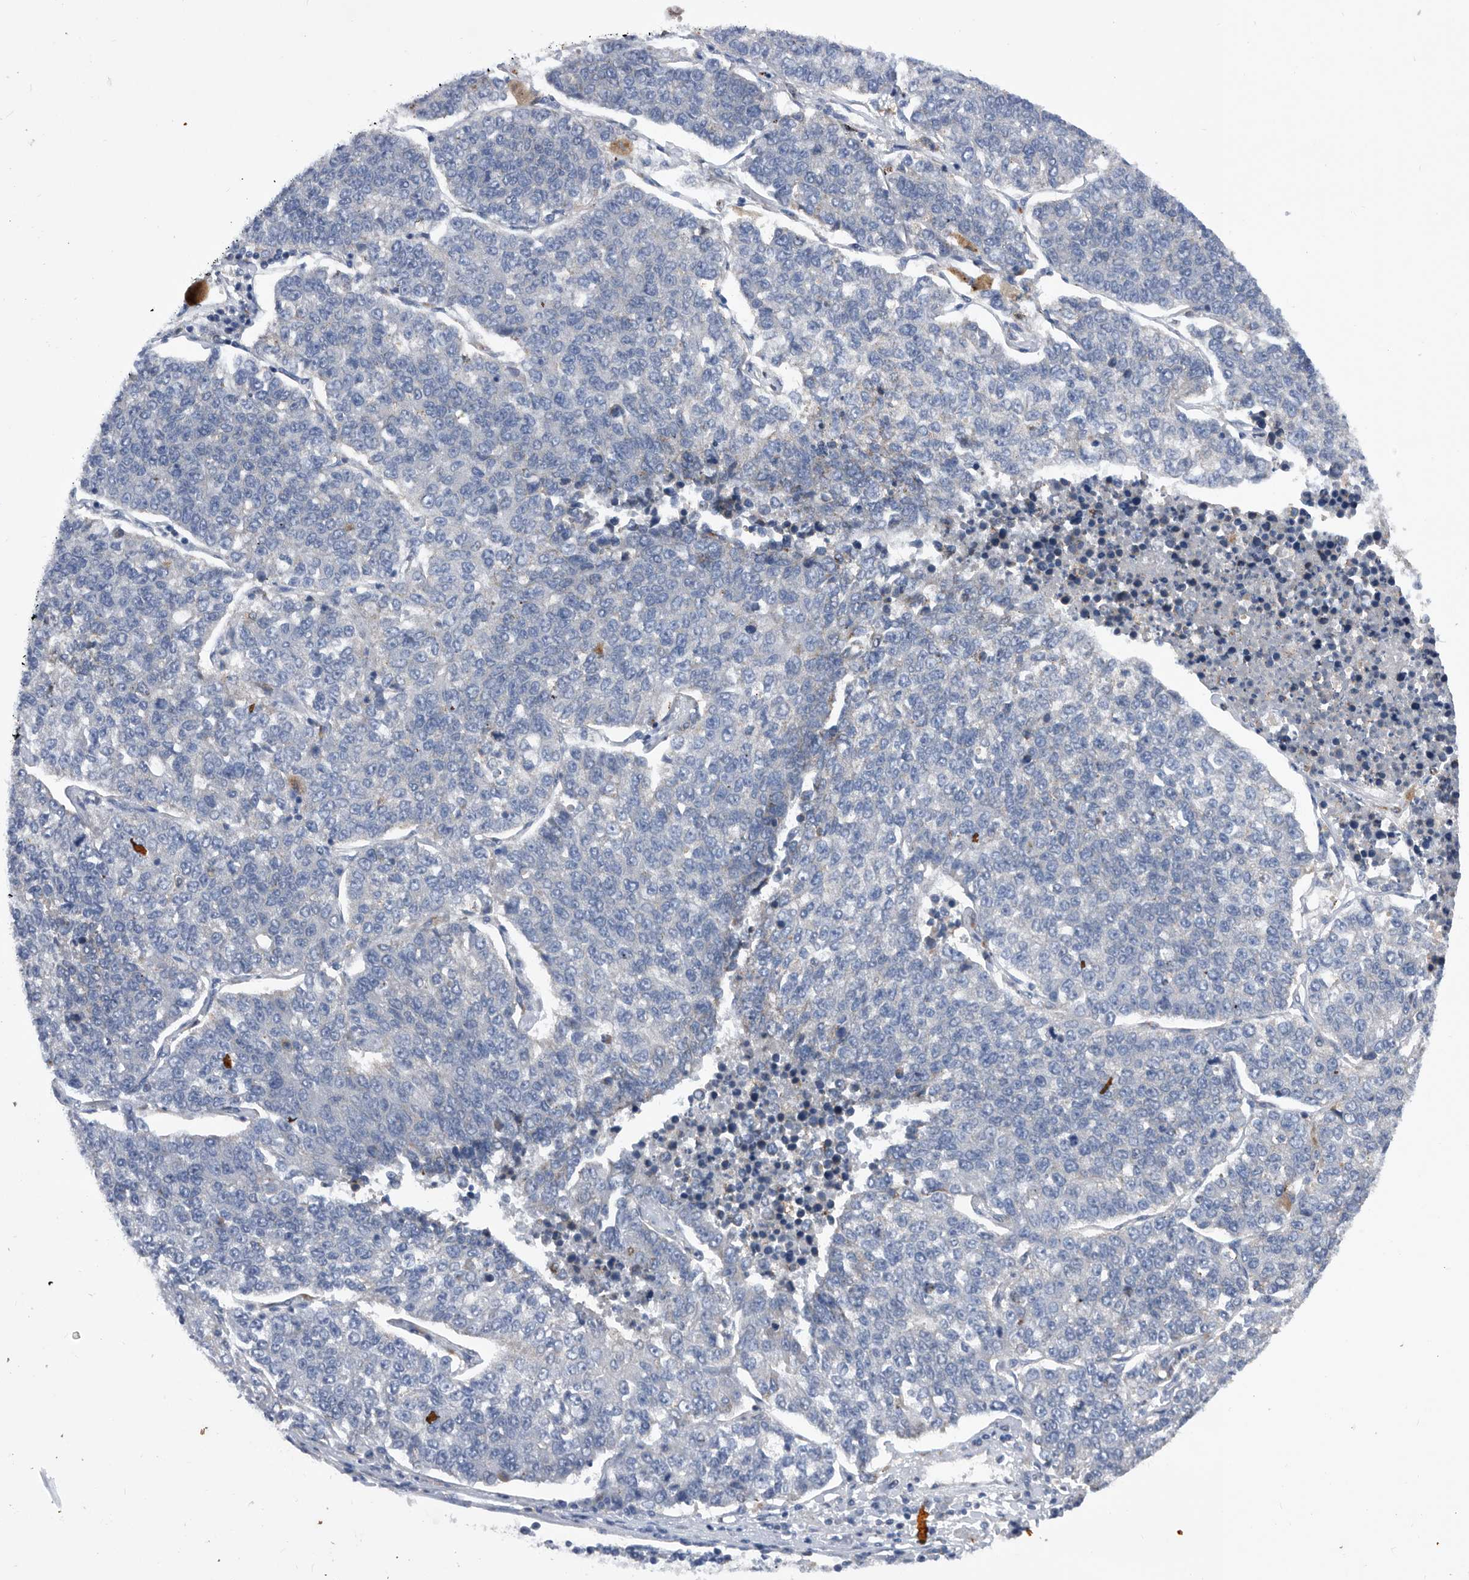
{"staining": {"intensity": "negative", "quantity": "none", "location": "none"}, "tissue": "lung cancer", "cell_type": "Tumor cells", "image_type": "cancer", "snomed": [{"axis": "morphology", "description": "Adenocarcinoma, NOS"}, {"axis": "topography", "description": "Lung"}], "caption": "Micrograph shows no protein positivity in tumor cells of lung adenocarcinoma tissue.", "gene": "BAIAP3", "patient": {"sex": "male", "age": 49}}